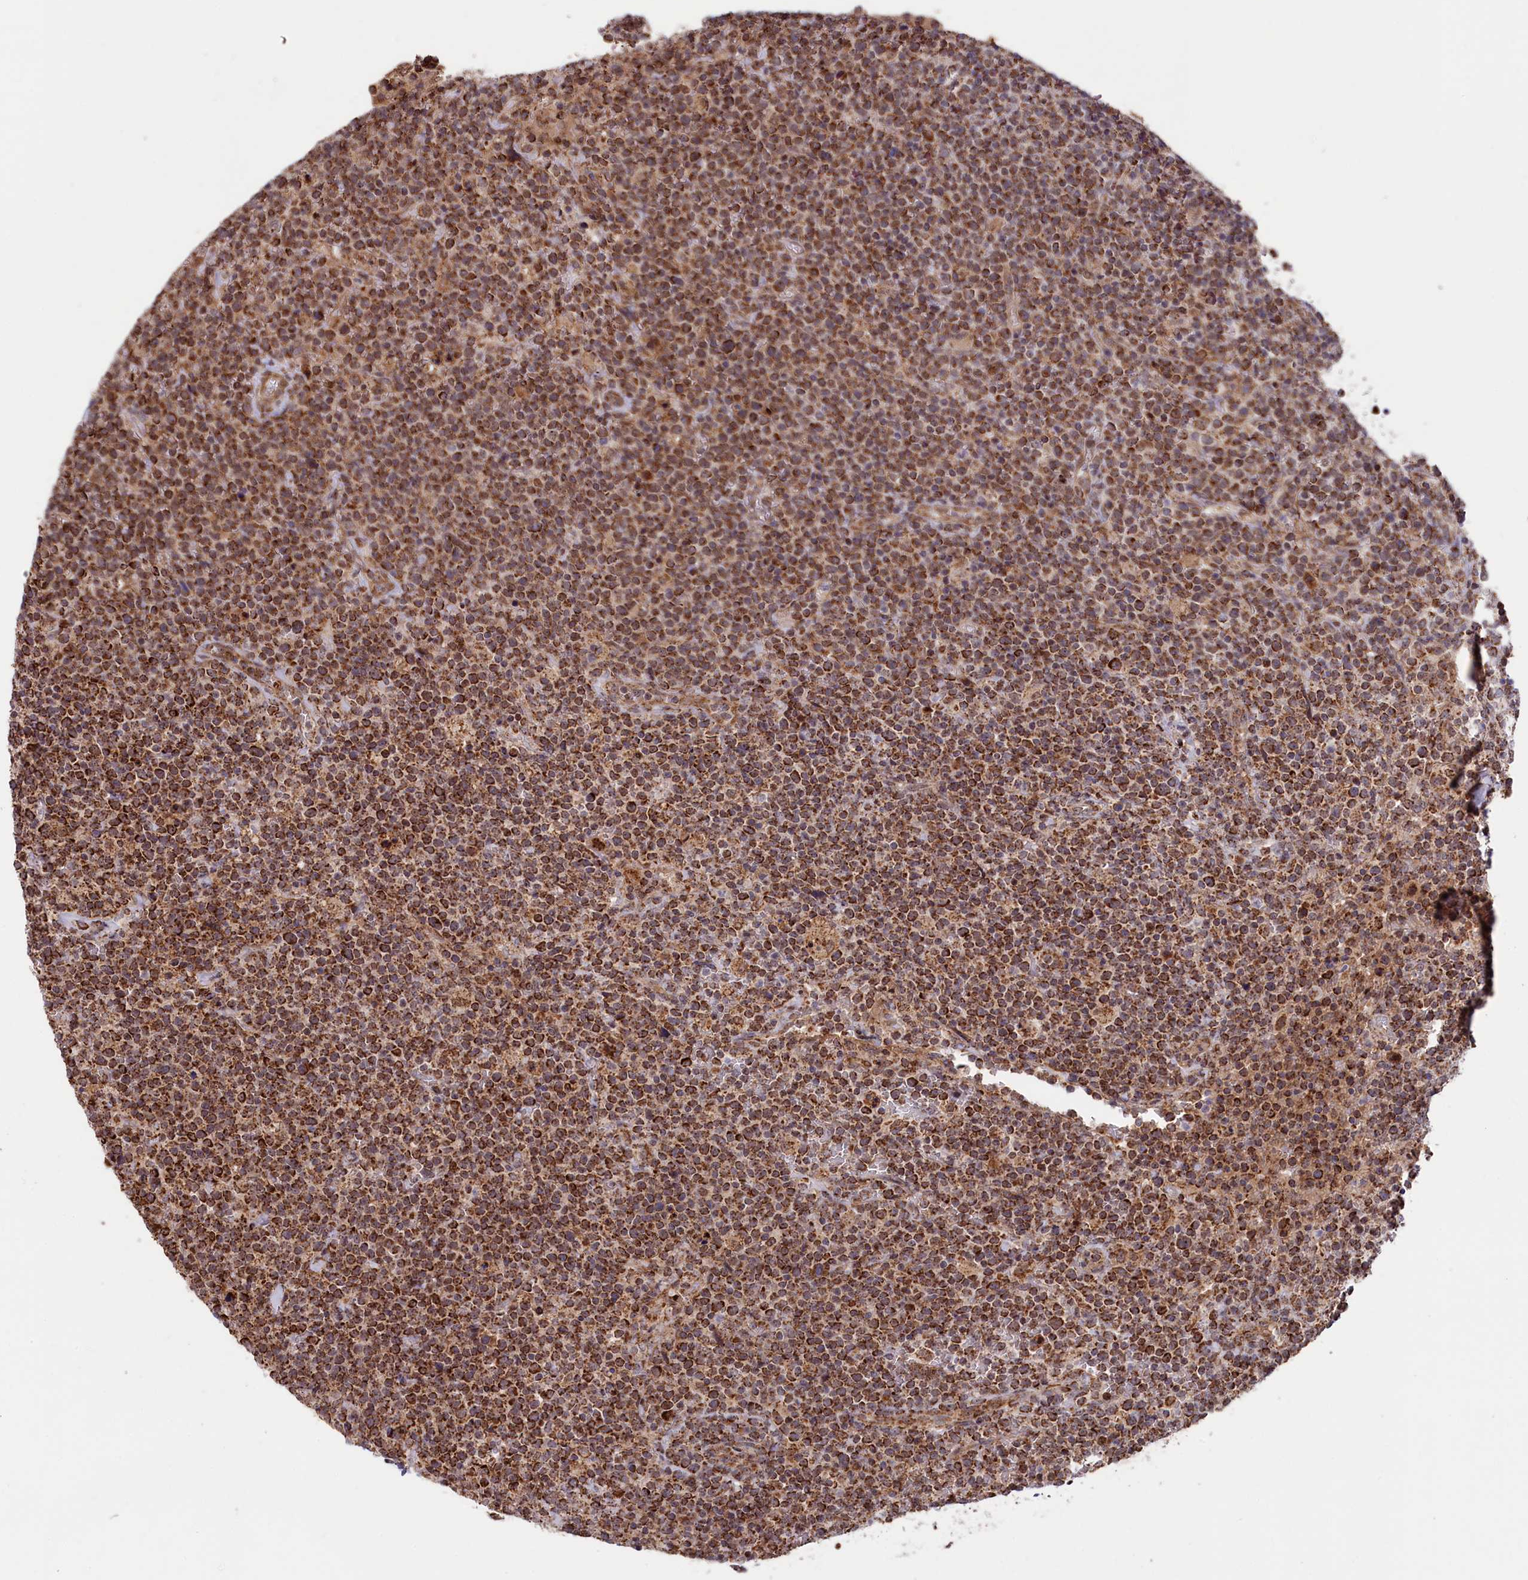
{"staining": {"intensity": "strong", "quantity": ">75%", "location": "cytoplasmic/membranous"}, "tissue": "lymphoma", "cell_type": "Tumor cells", "image_type": "cancer", "snomed": [{"axis": "morphology", "description": "Malignant lymphoma, non-Hodgkin's type, High grade"}, {"axis": "topography", "description": "Lymph node"}], "caption": "Lymphoma was stained to show a protein in brown. There is high levels of strong cytoplasmic/membranous staining in about >75% of tumor cells.", "gene": "DUS3L", "patient": {"sex": "male", "age": 61}}